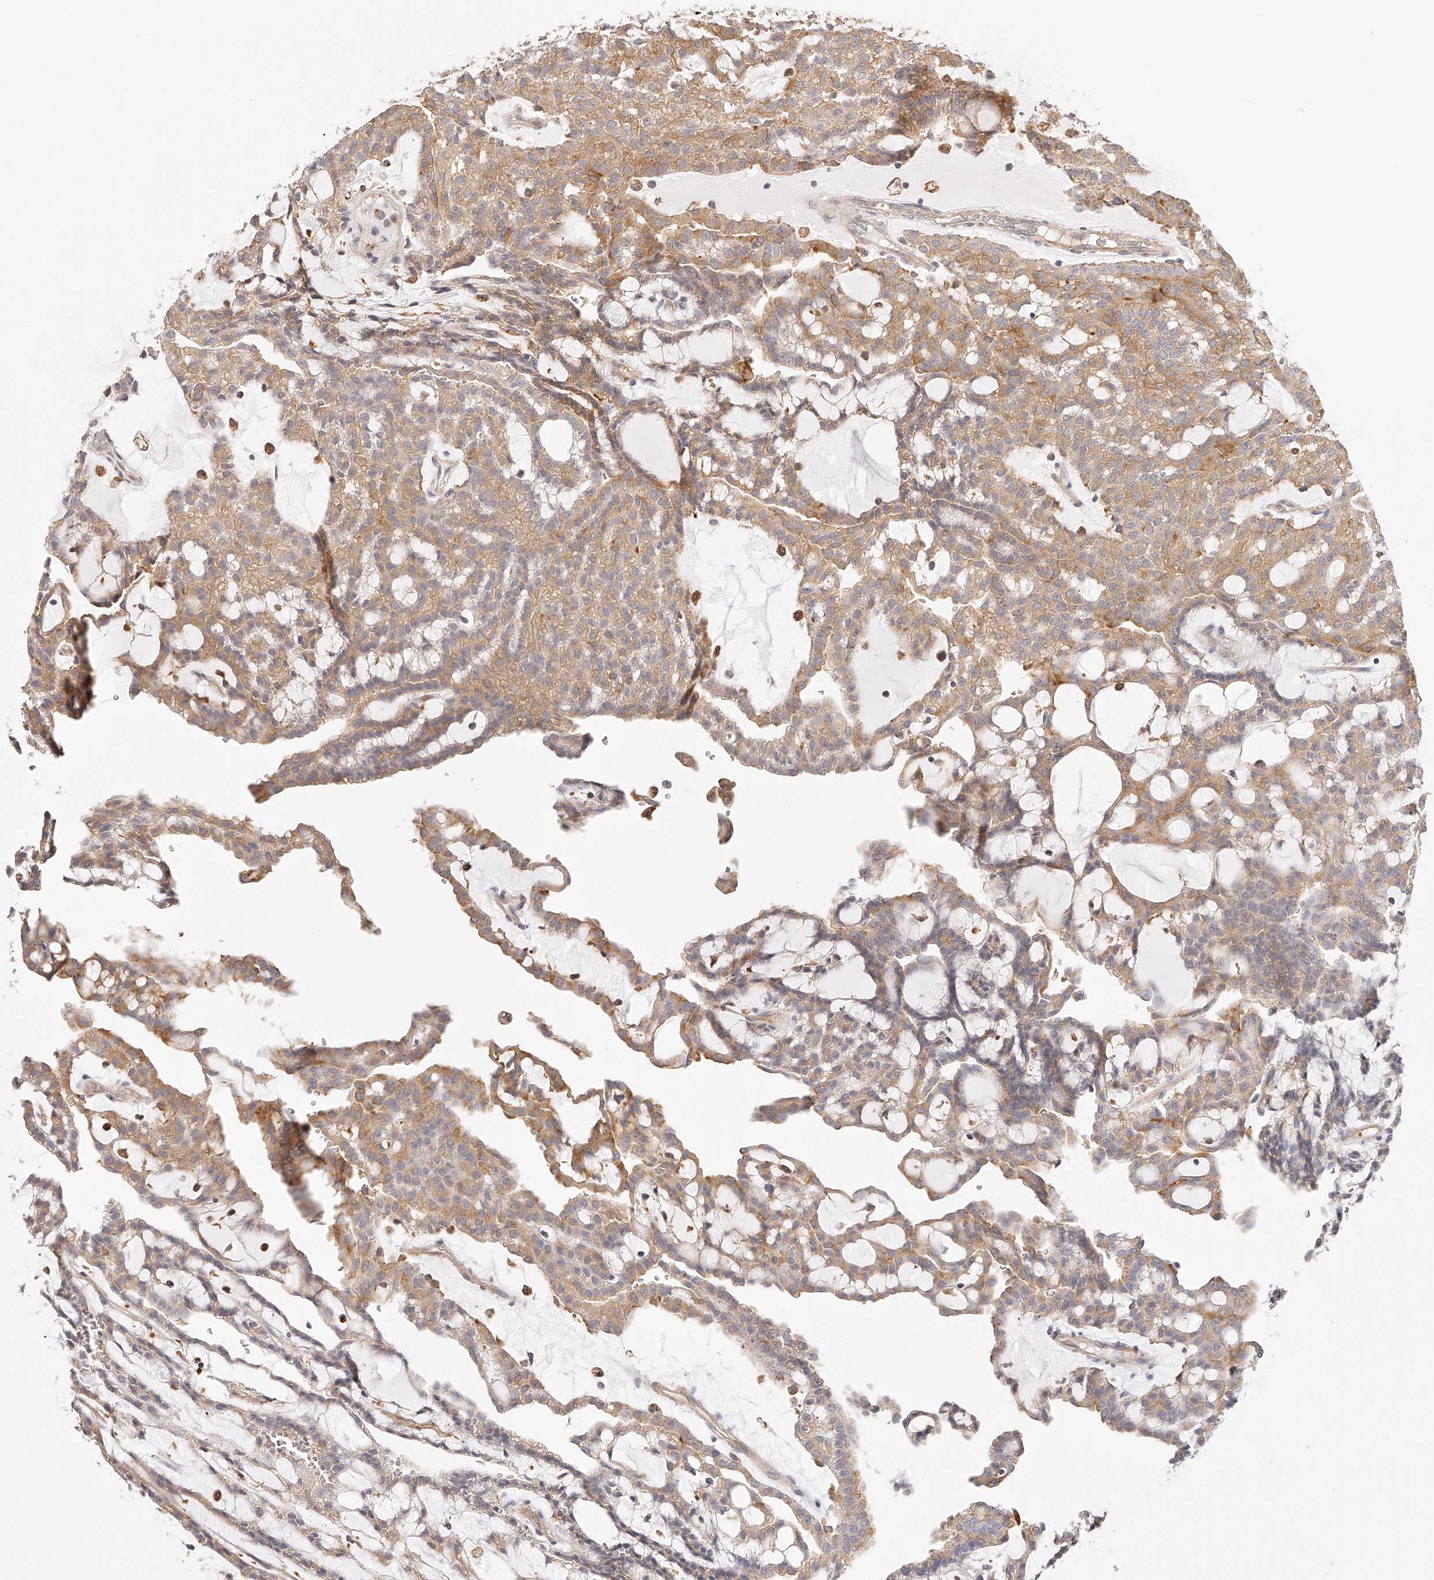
{"staining": {"intensity": "moderate", "quantity": ">75%", "location": "cytoplasmic/membranous"}, "tissue": "renal cancer", "cell_type": "Tumor cells", "image_type": "cancer", "snomed": [{"axis": "morphology", "description": "Adenocarcinoma, NOS"}, {"axis": "topography", "description": "Kidney"}], "caption": "This histopathology image exhibits adenocarcinoma (renal) stained with immunohistochemistry (IHC) to label a protein in brown. The cytoplasmic/membranous of tumor cells show moderate positivity for the protein. Nuclei are counter-stained blue.", "gene": "SYNC", "patient": {"sex": "male", "age": 63}}